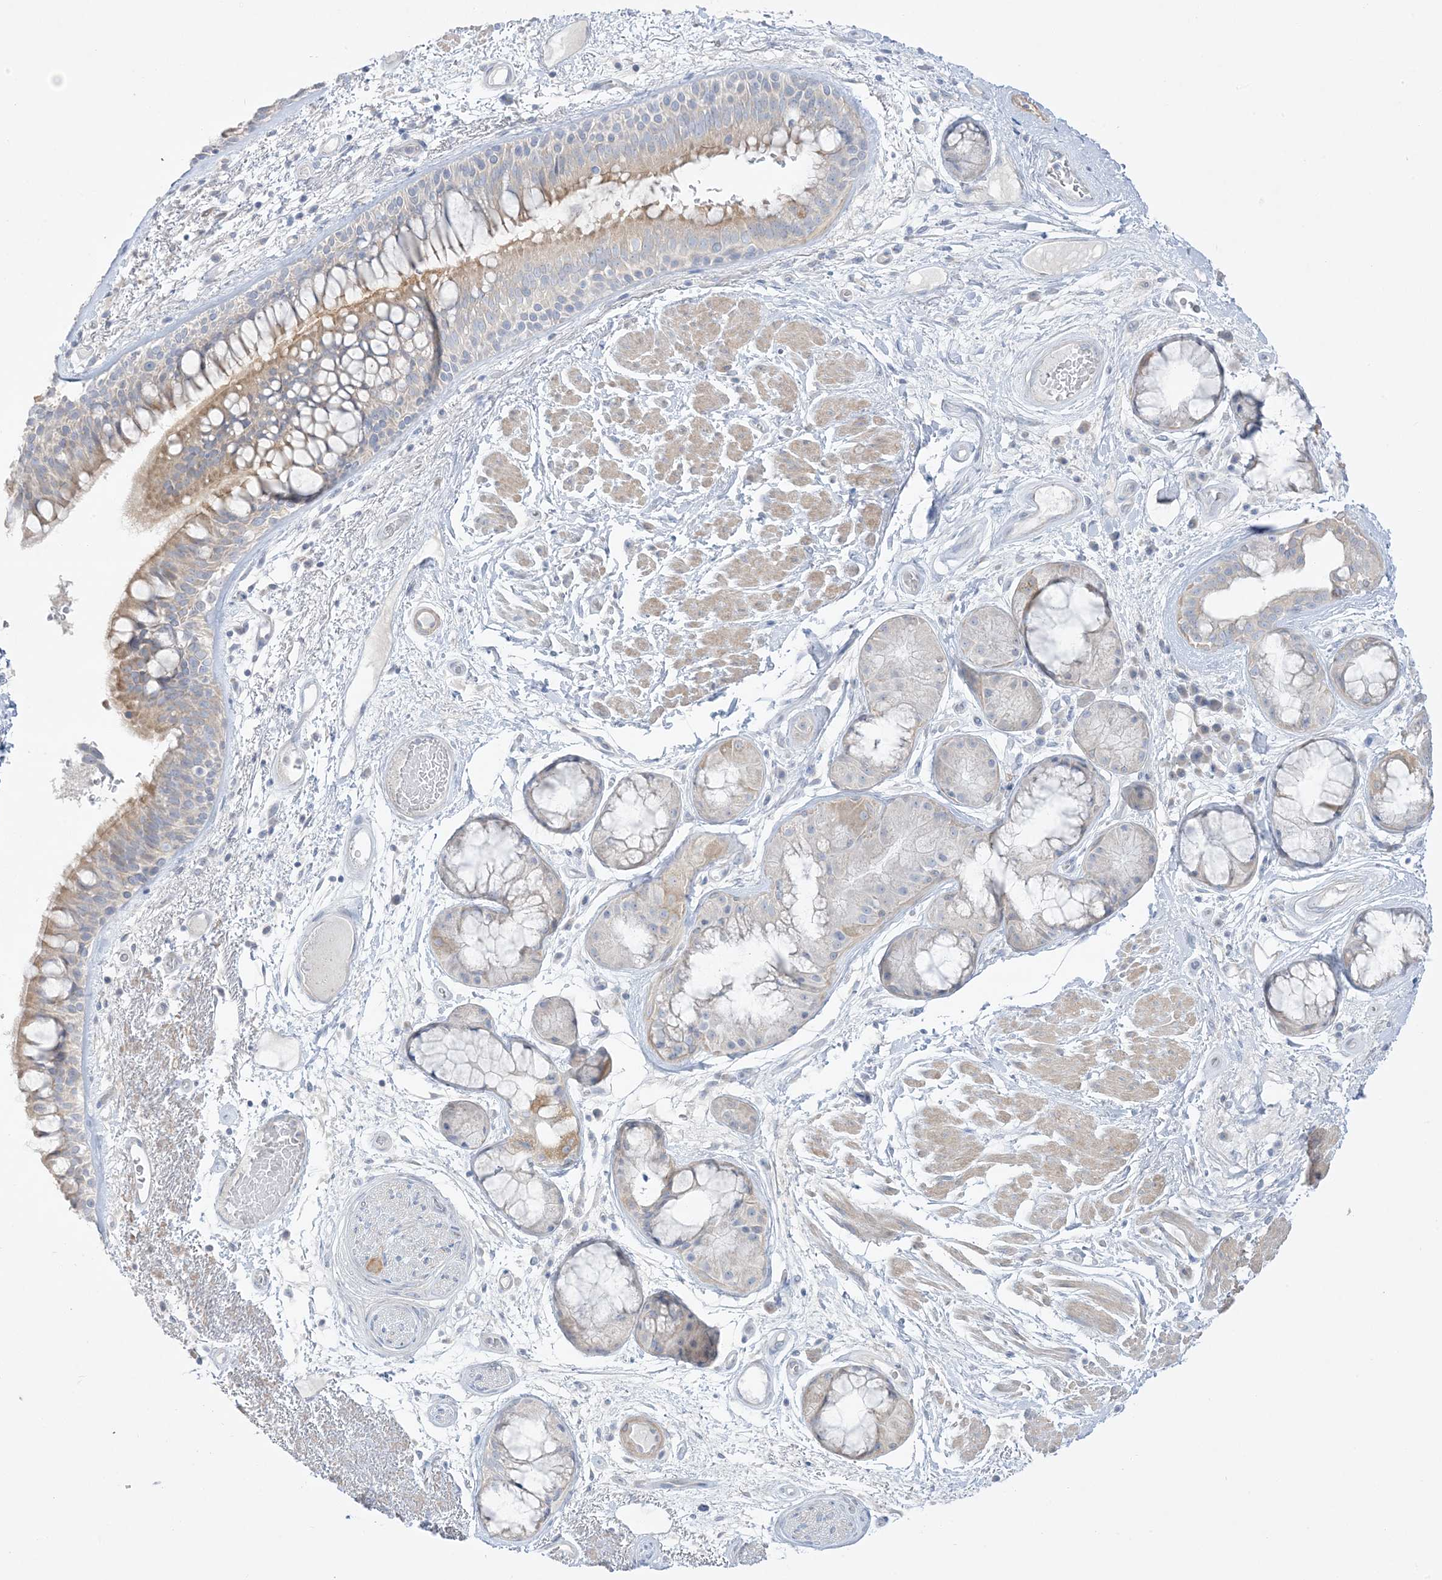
{"staining": {"intensity": "moderate", "quantity": "25%-75%", "location": "cytoplasmic/membranous"}, "tissue": "bronchus", "cell_type": "Respiratory epithelial cells", "image_type": "normal", "snomed": [{"axis": "morphology", "description": "Normal tissue, NOS"}, {"axis": "morphology", "description": "Squamous cell carcinoma, NOS"}, {"axis": "topography", "description": "Lymph node"}, {"axis": "topography", "description": "Bronchus"}, {"axis": "topography", "description": "Lung"}], "caption": "A brown stain labels moderate cytoplasmic/membranous staining of a protein in respiratory epithelial cells of unremarkable human bronchus.", "gene": "FAM184A", "patient": {"sex": "male", "age": 66}}